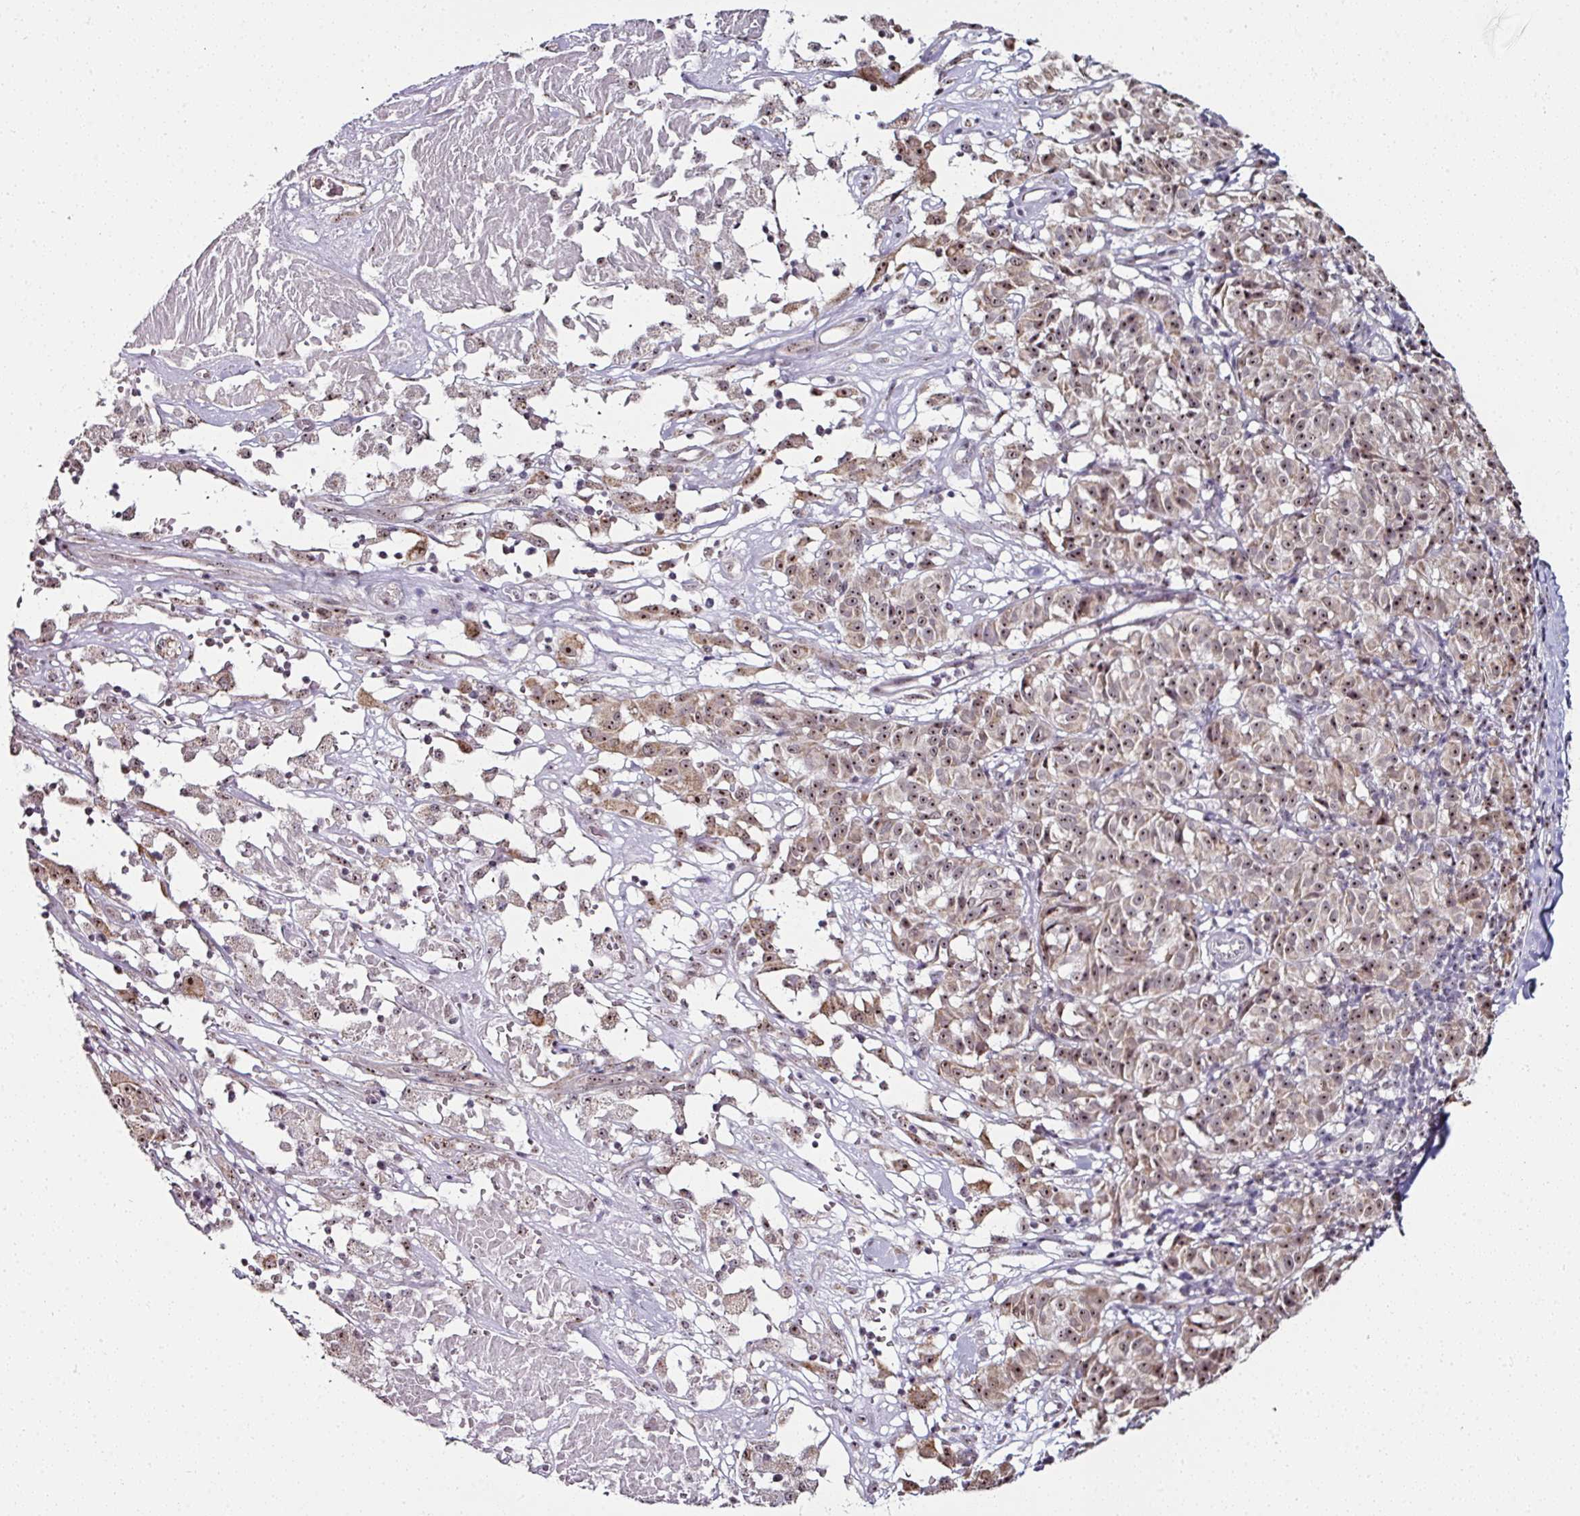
{"staining": {"intensity": "moderate", "quantity": "<25%", "location": "cytoplasmic/membranous,nuclear"}, "tissue": "melanoma", "cell_type": "Tumor cells", "image_type": "cancer", "snomed": [{"axis": "morphology", "description": "Malignant melanoma, NOS"}, {"axis": "topography", "description": "Skin"}], "caption": "Immunohistochemical staining of malignant melanoma exhibits low levels of moderate cytoplasmic/membranous and nuclear expression in approximately <25% of tumor cells.", "gene": "NACC2", "patient": {"sex": "female", "age": 72}}